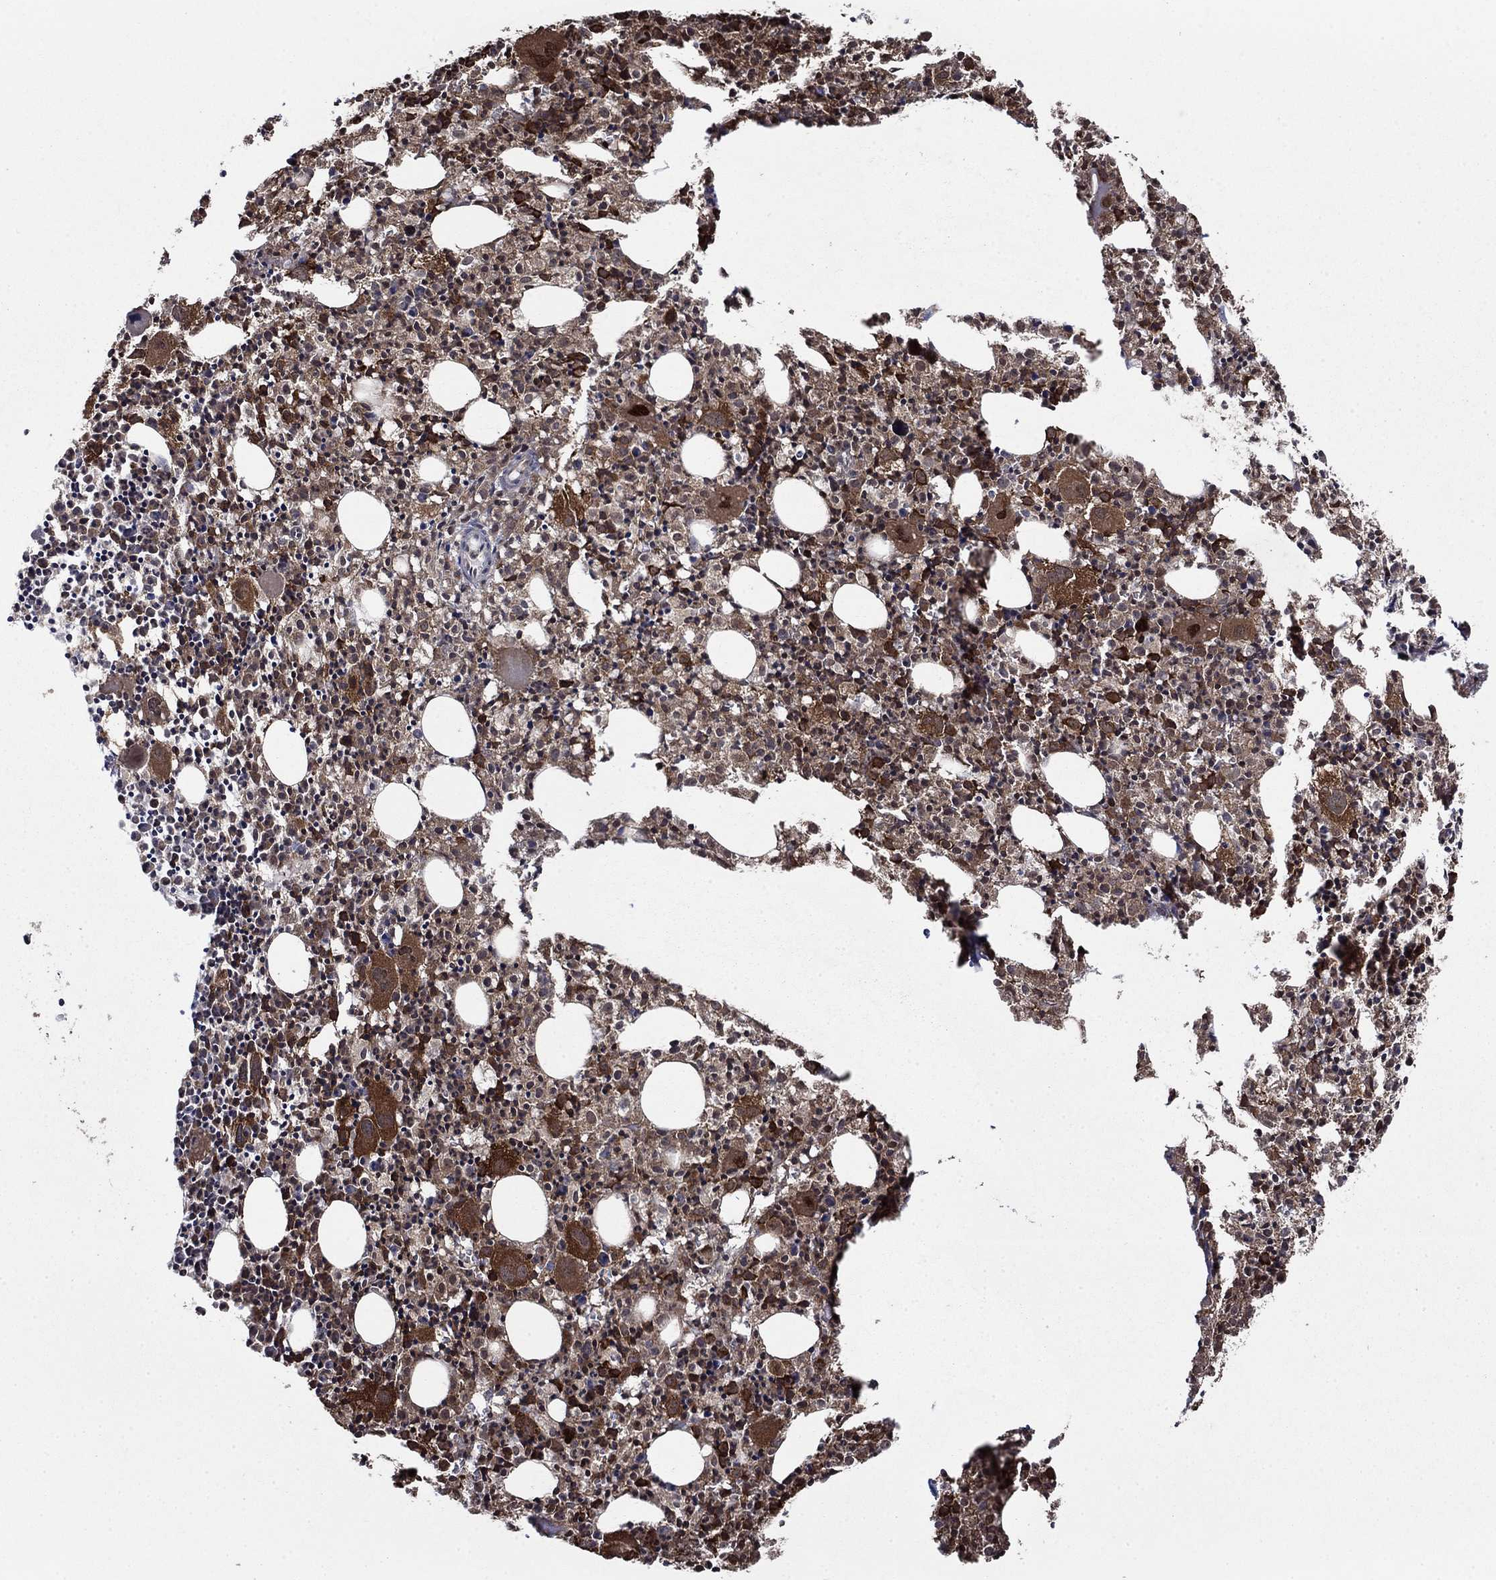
{"staining": {"intensity": "strong", "quantity": "25%-75%", "location": "cytoplasmic/membranous,nuclear"}, "tissue": "bone marrow", "cell_type": "Hematopoietic cells", "image_type": "normal", "snomed": [{"axis": "morphology", "description": "Normal tissue, NOS"}, {"axis": "morphology", "description": "Inflammation, NOS"}, {"axis": "topography", "description": "Bone marrow"}], "caption": "Protein staining exhibits strong cytoplasmic/membranous,nuclear staining in approximately 25%-75% of hematopoietic cells in normal bone marrow. (DAB (3,3'-diaminobenzidine) IHC with brightfield microscopy, high magnification).", "gene": "CACYBP", "patient": {"sex": "male", "age": 3}}